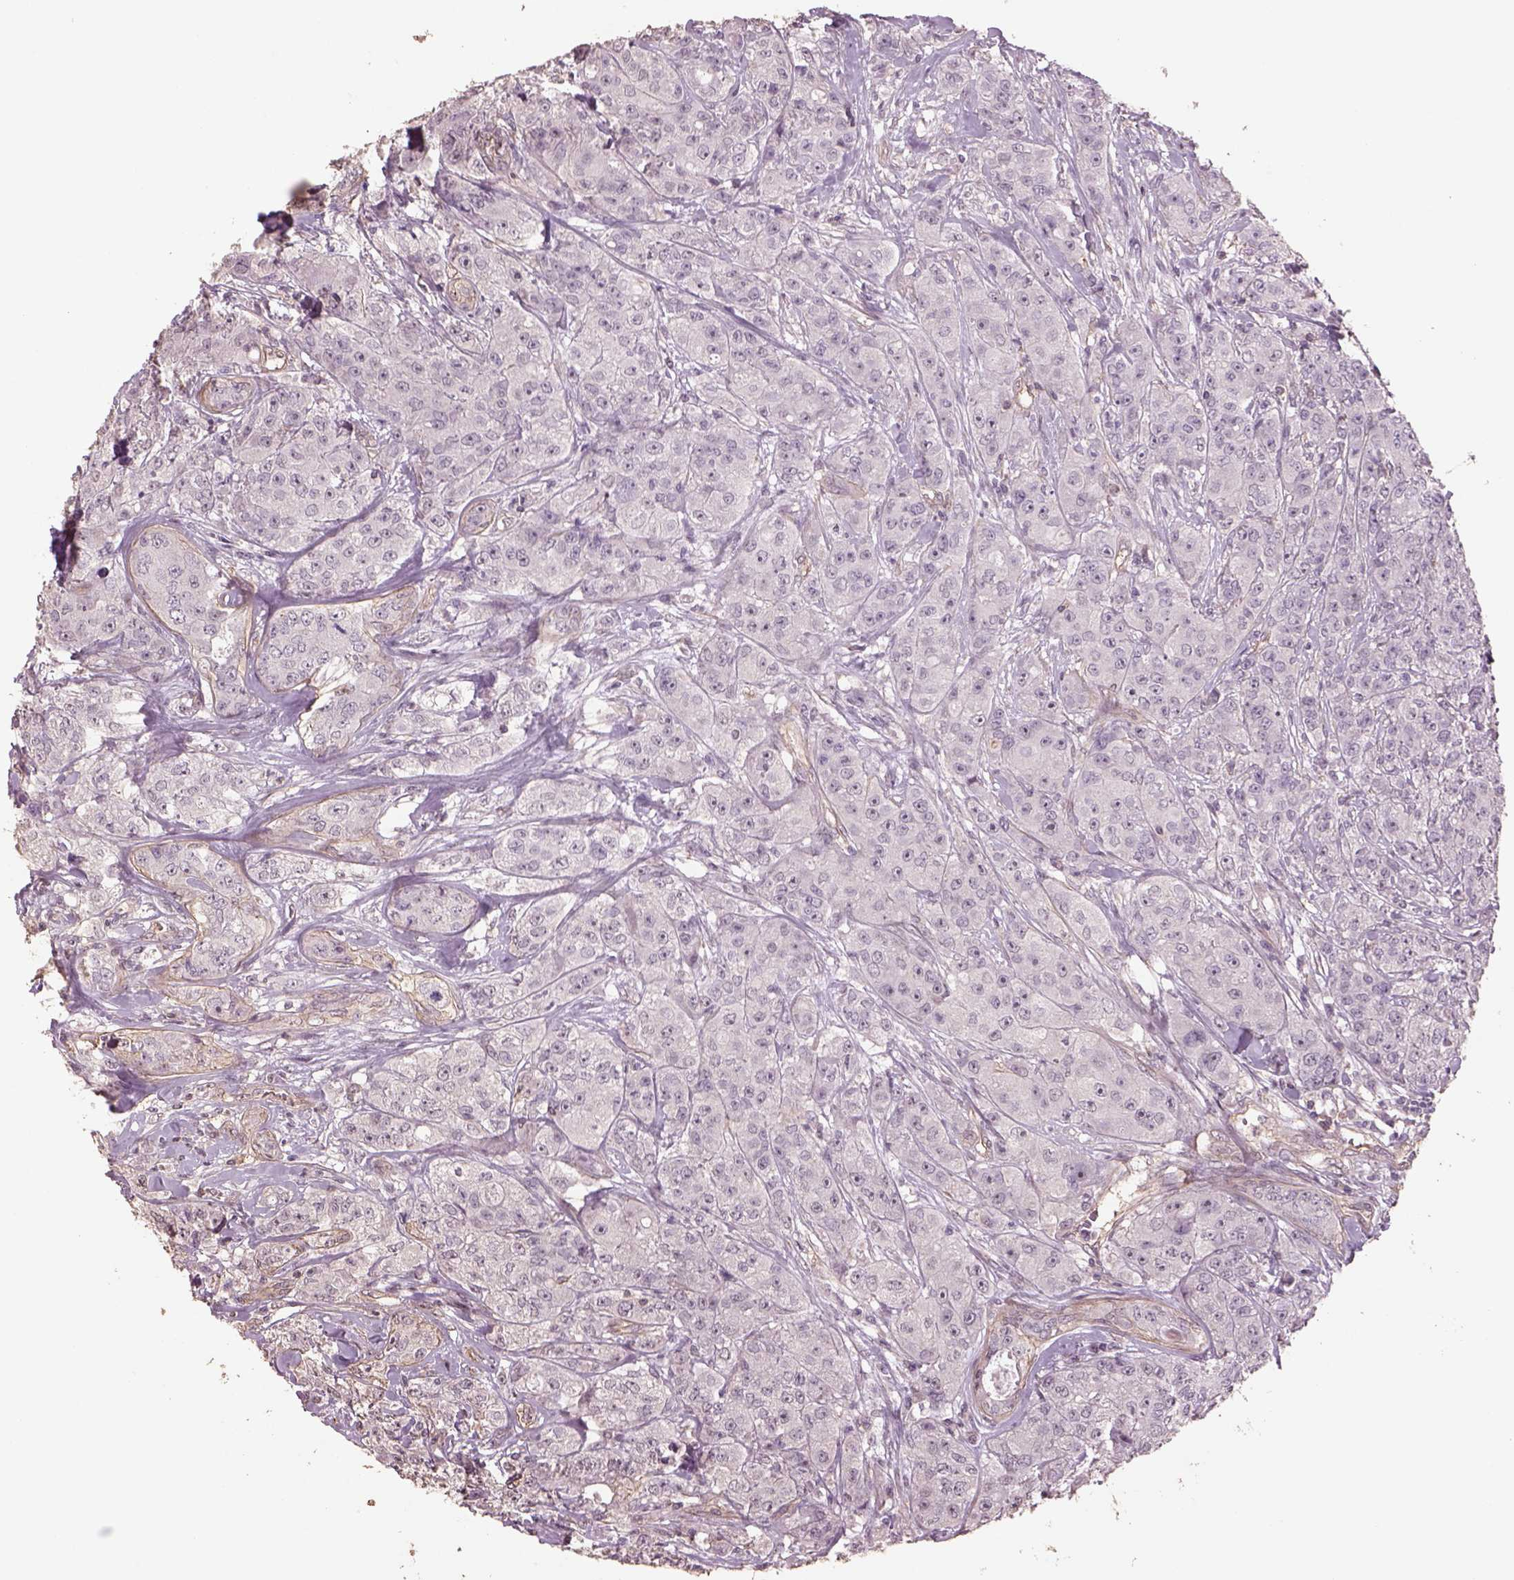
{"staining": {"intensity": "negative", "quantity": "none", "location": "none"}, "tissue": "breast cancer", "cell_type": "Tumor cells", "image_type": "cancer", "snomed": [{"axis": "morphology", "description": "Duct carcinoma"}, {"axis": "topography", "description": "Breast"}], "caption": "Immunohistochemistry of human breast cancer (intraductal carcinoma) reveals no positivity in tumor cells.", "gene": "LIN7A", "patient": {"sex": "female", "age": 43}}